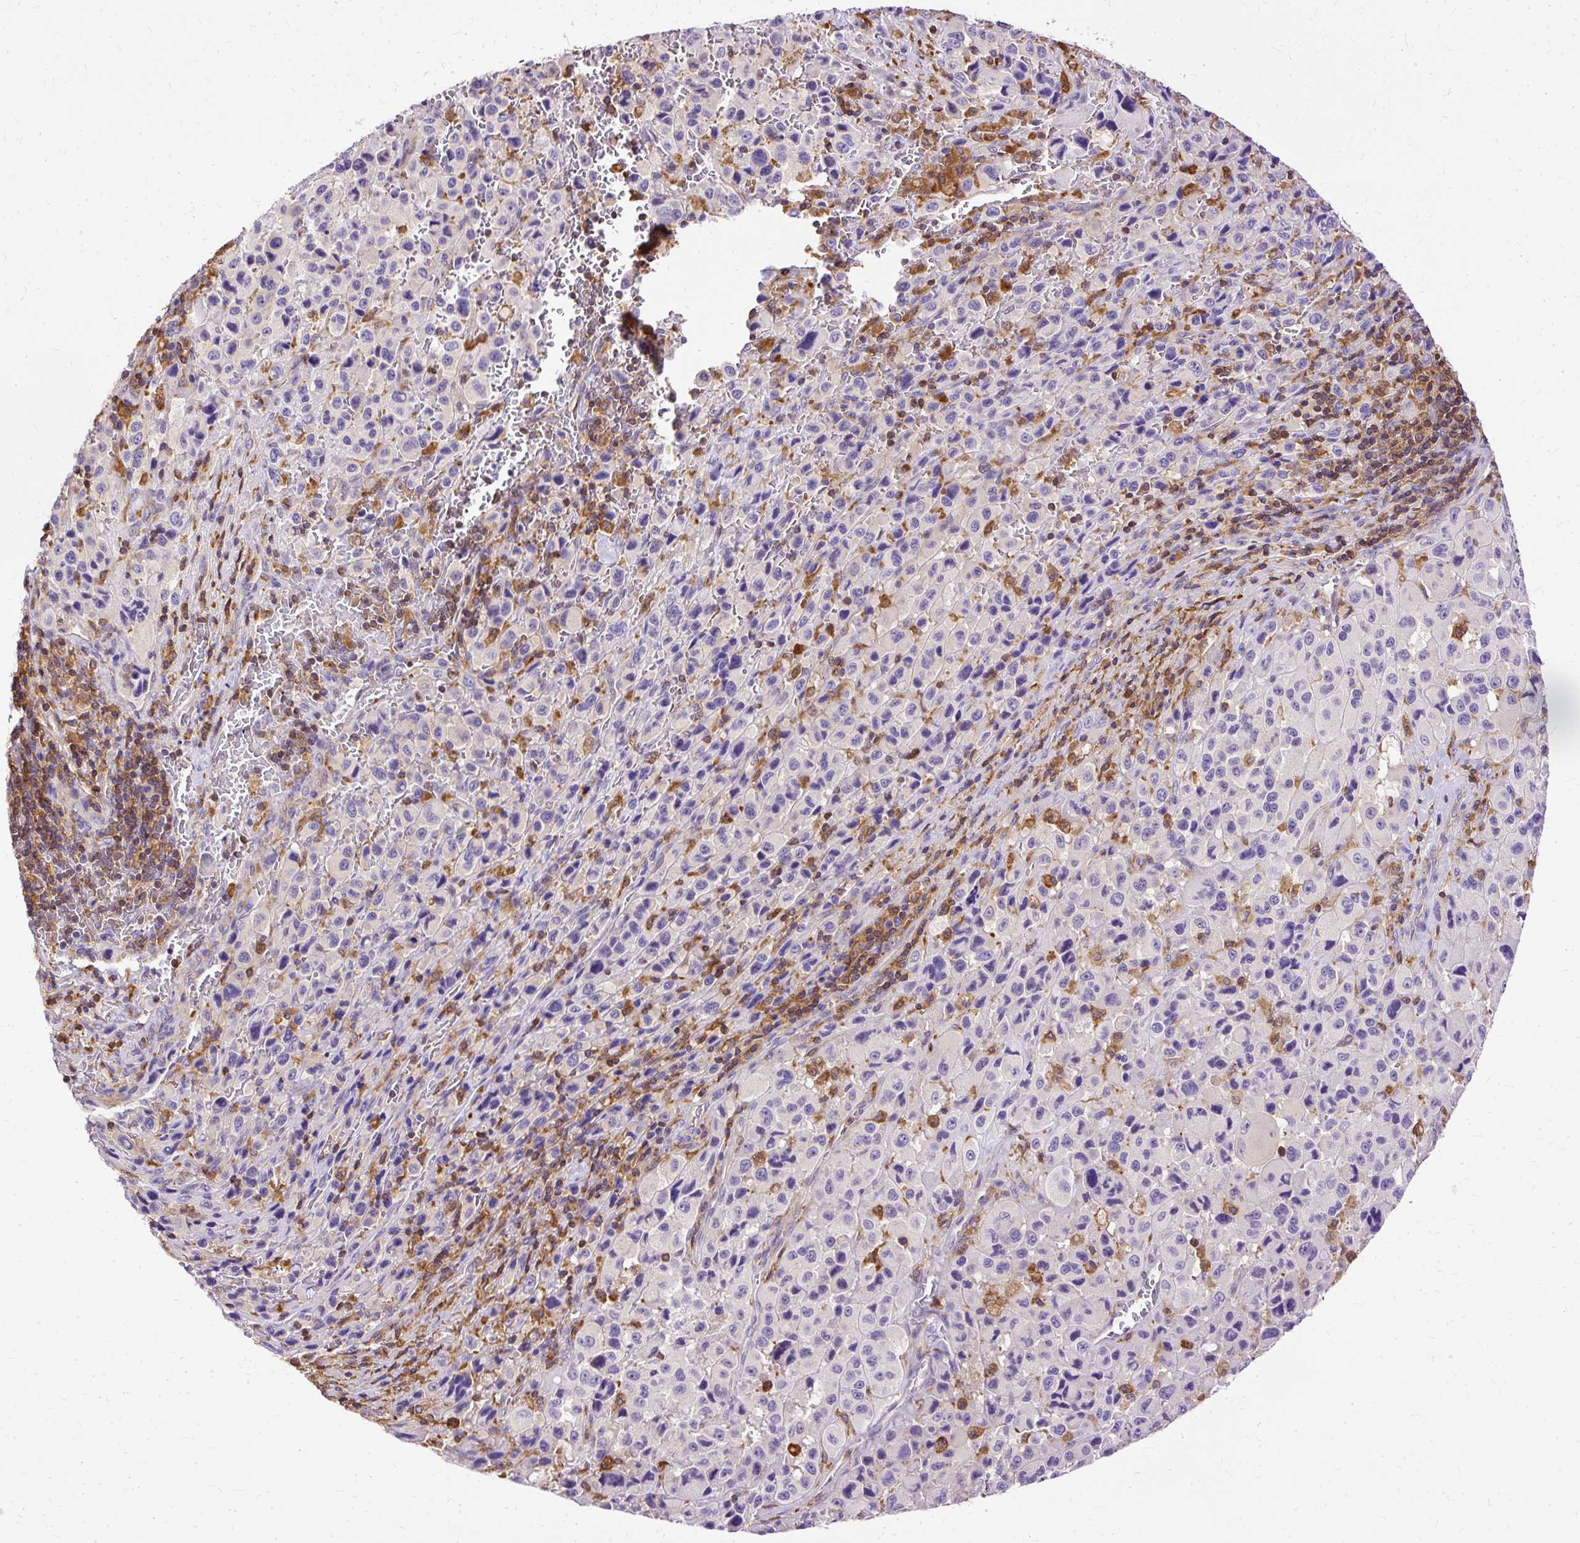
{"staining": {"intensity": "negative", "quantity": "none", "location": "none"}, "tissue": "melanoma", "cell_type": "Tumor cells", "image_type": "cancer", "snomed": [{"axis": "morphology", "description": "Malignant melanoma, Metastatic site"}, {"axis": "topography", "description": "Lymph node"}], "caption": "IHC image of neoplastic tissue: human malignant melanoma (metastatic site) stained with DAB exhibits no significant protein staining in tumor cells.", "gene": "TWF2", "patient": {"sex": "female", "age": 65}}